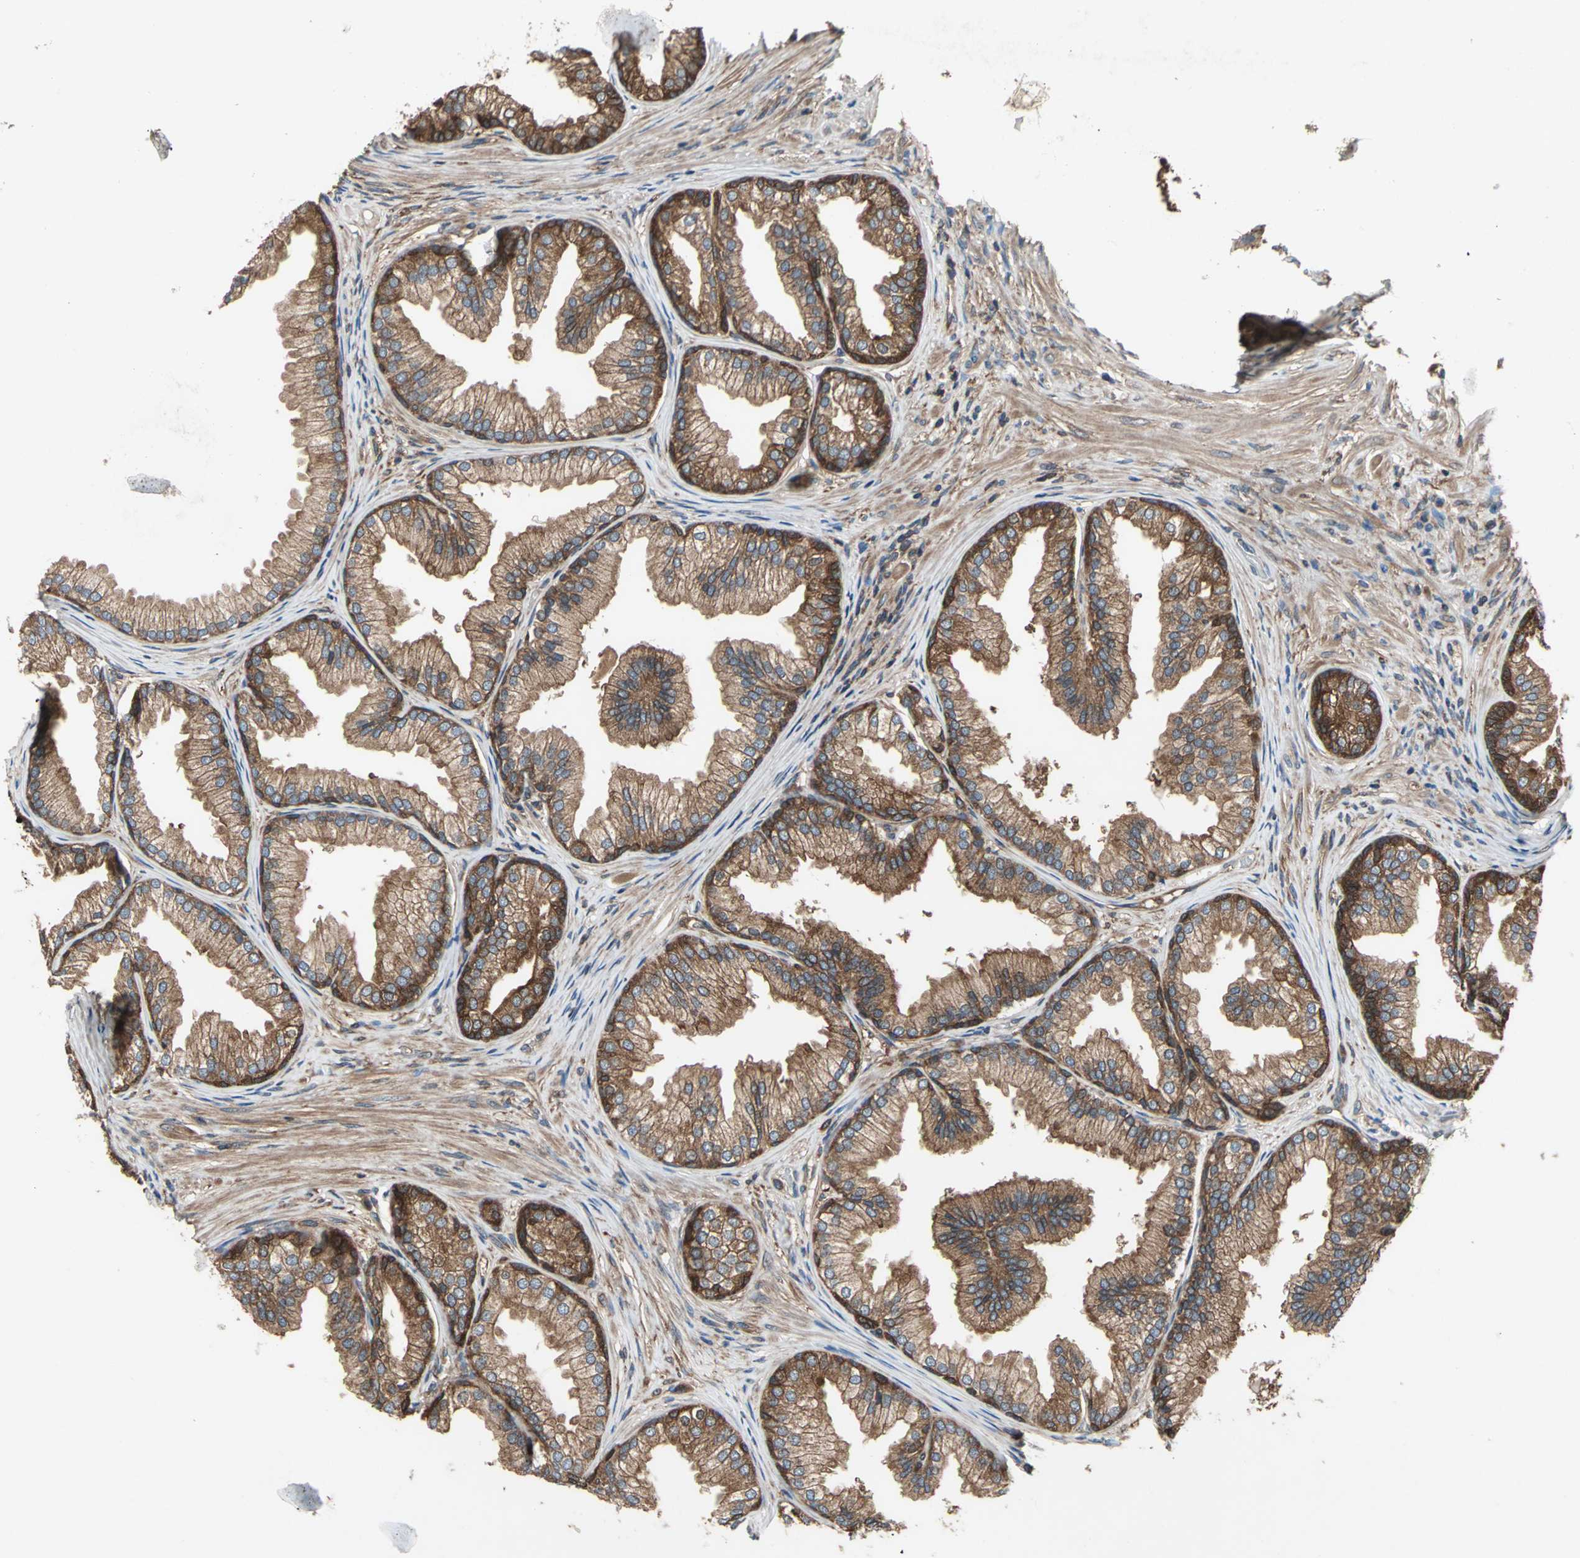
{"staining": {"intensity": "strong", "quantity": ">75%", "location": "cytoplasmic/membranous"}, "tissue": "prostate", "cell_type": "Glandular cells", "image_type": "normal", "snomed": [{"axis": "morphology", "description": "Normal tissue, NOS"}, {"axis": "topography", "description": "Prostate"}], "caption": "A photomicrograph showing strong cytoplasmic/membranous positivity in approximately >75% of glandular cells in normal prostate, as visualized by brown immunohistochemical staining.", "gene": "CAPN1", "patient": {"sex": "male", "age": 76}}